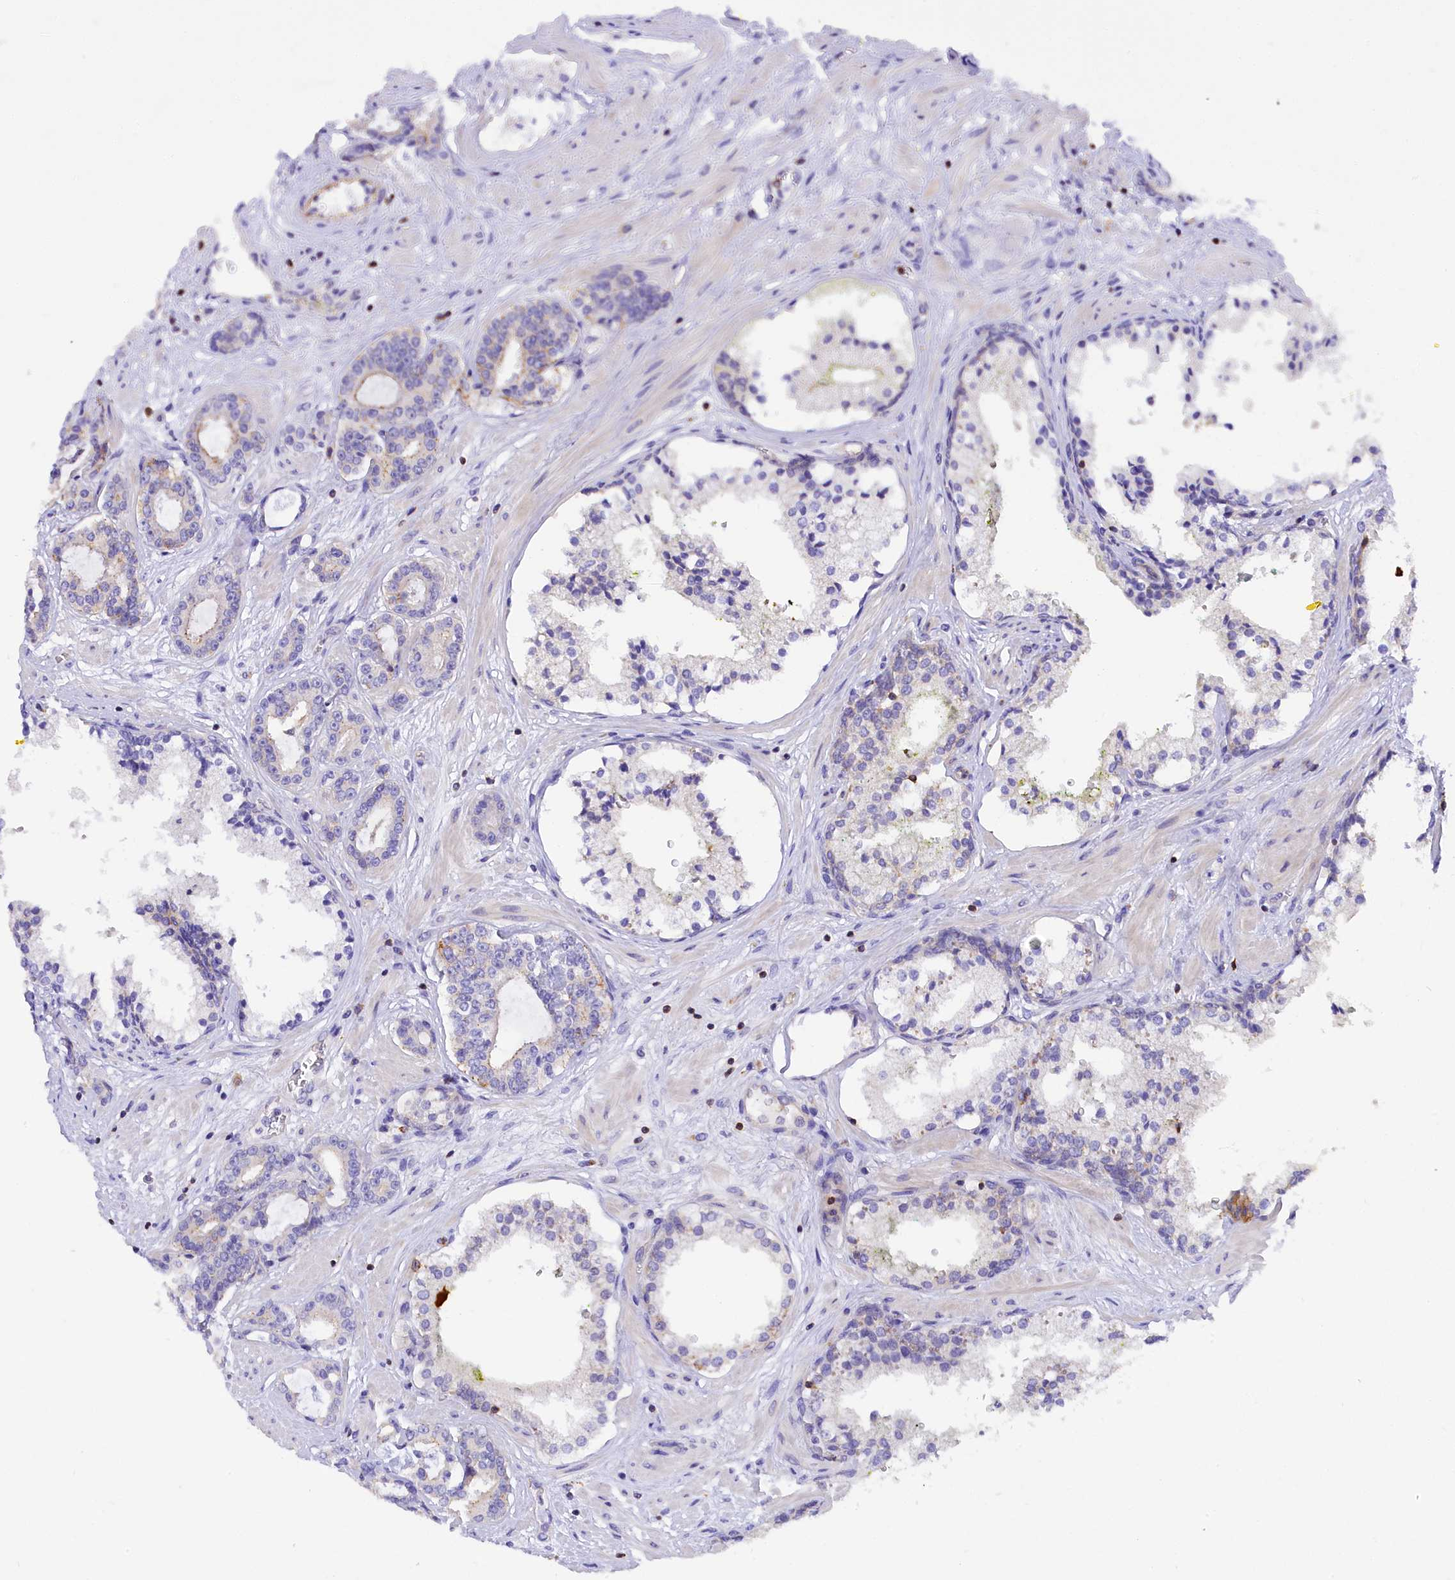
{"staining": {"intensity": "negative", "quantity": "none", "location": "none"}, "tissue": "prostate cancer", "cell_type": "Tumor cells", "image_type": "cancer", "snomed": [{"axis": "morphology", "description": "Adenocarcinoma, High grade"}, {"axis": "topography", "description": "Prostate"}], "caption": "The image exhibits no staining of tumor cells in high-grade adenocarcinoma (prostate). Nuclei are stained in blue.", "gene": "FAM193A", "patient": {"sex": "male", "age": 58}}